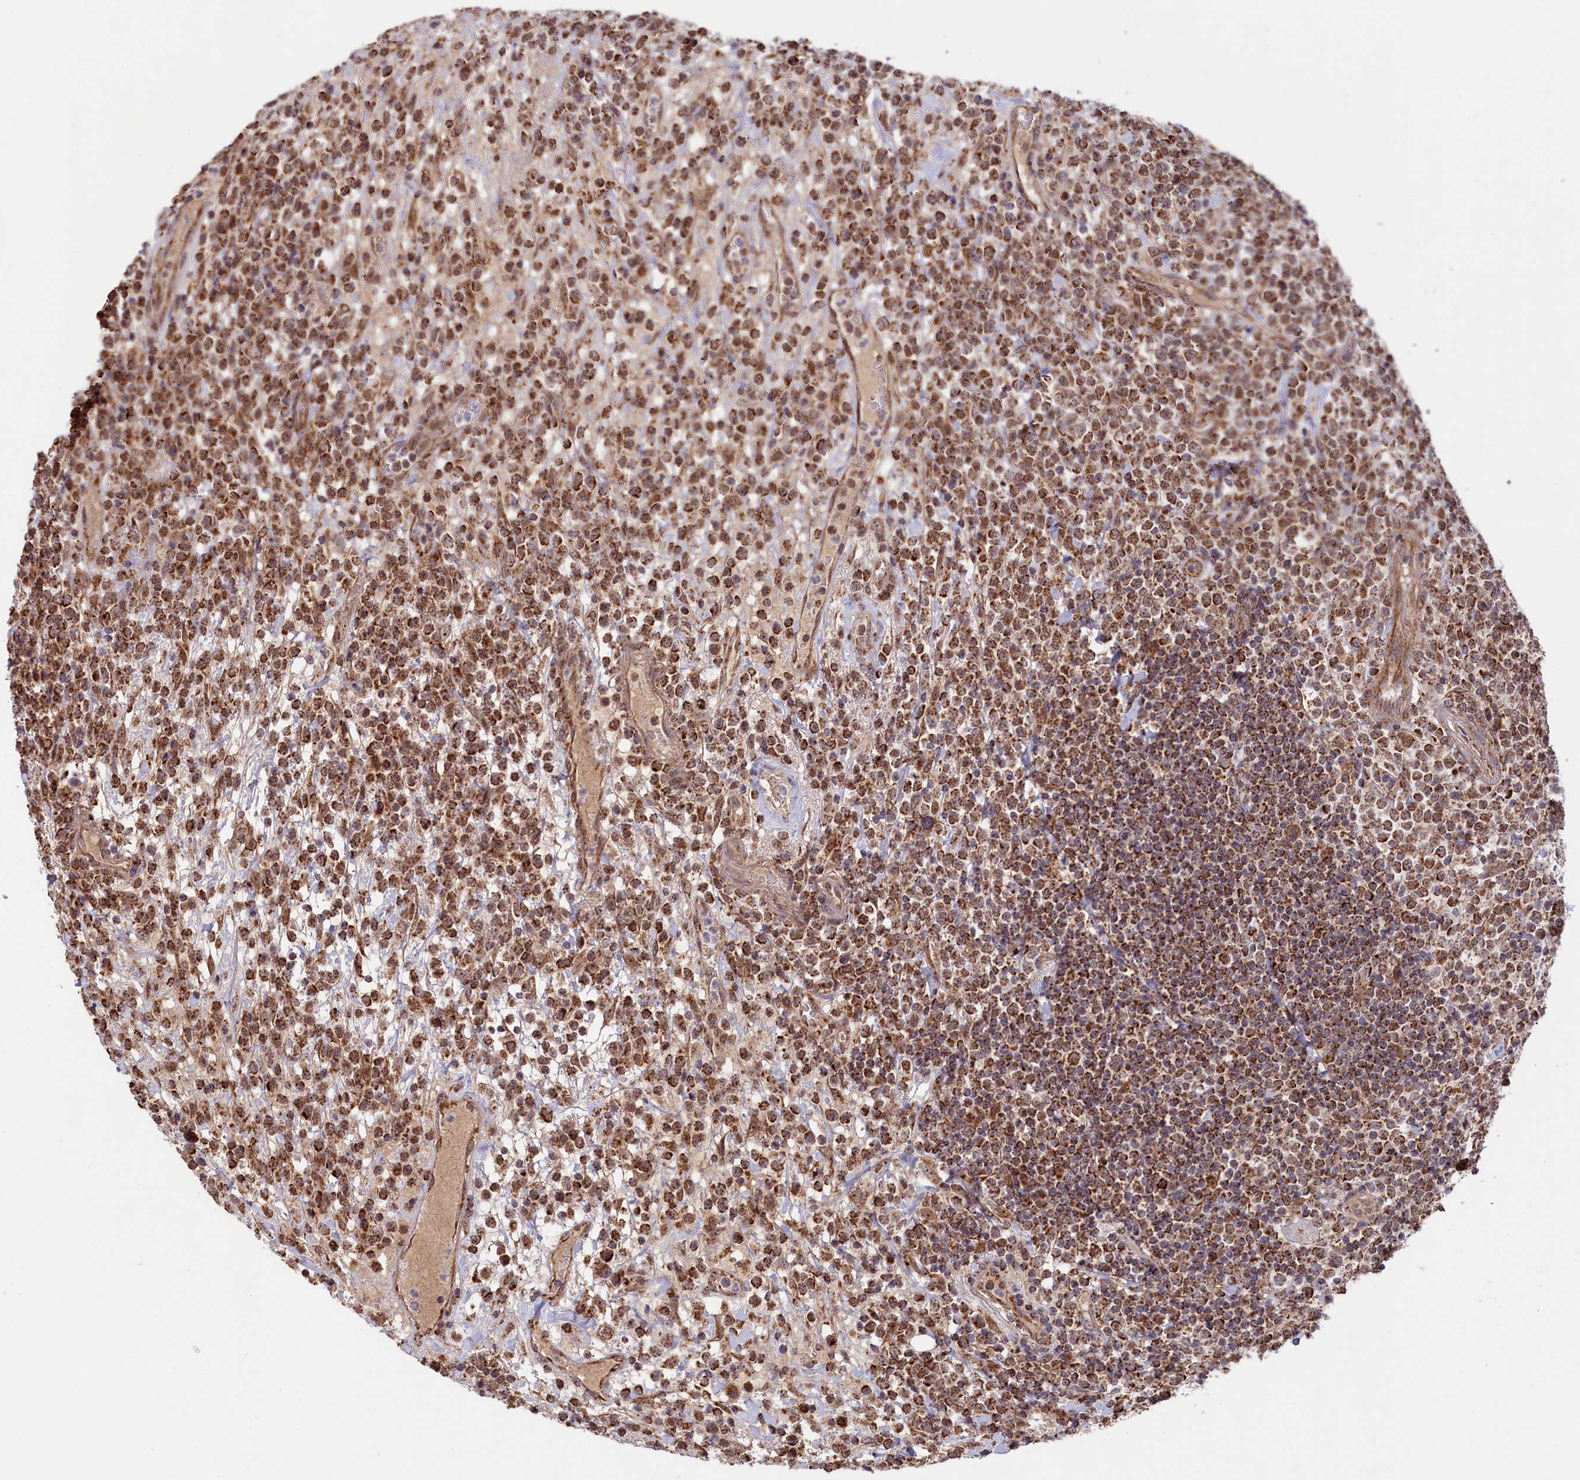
{"staining": {"intensity": "strong", "quantity": ">75%", "location": "cytoplasmic/membranous"}, "tissue": "lymphoma", "cell_type": "Tumor cells", "image_type": "cancer", "snomed": [{"axis": "morphology", "description": "Malignant lymphoma, non-Hodgkin's type, High grade"}, {"axis": "topography", "description": "Colon"}], "caption": "Immunohistochemistry of human malignant lymphoma, non-Hodgkin's type (high-grade) reveals high levels of strong cytoplasmic/membranous positivity in approximately >75% of tumor cells.", "gene": "DUS3L", "patient": {"sex": "female", "age": 53}}